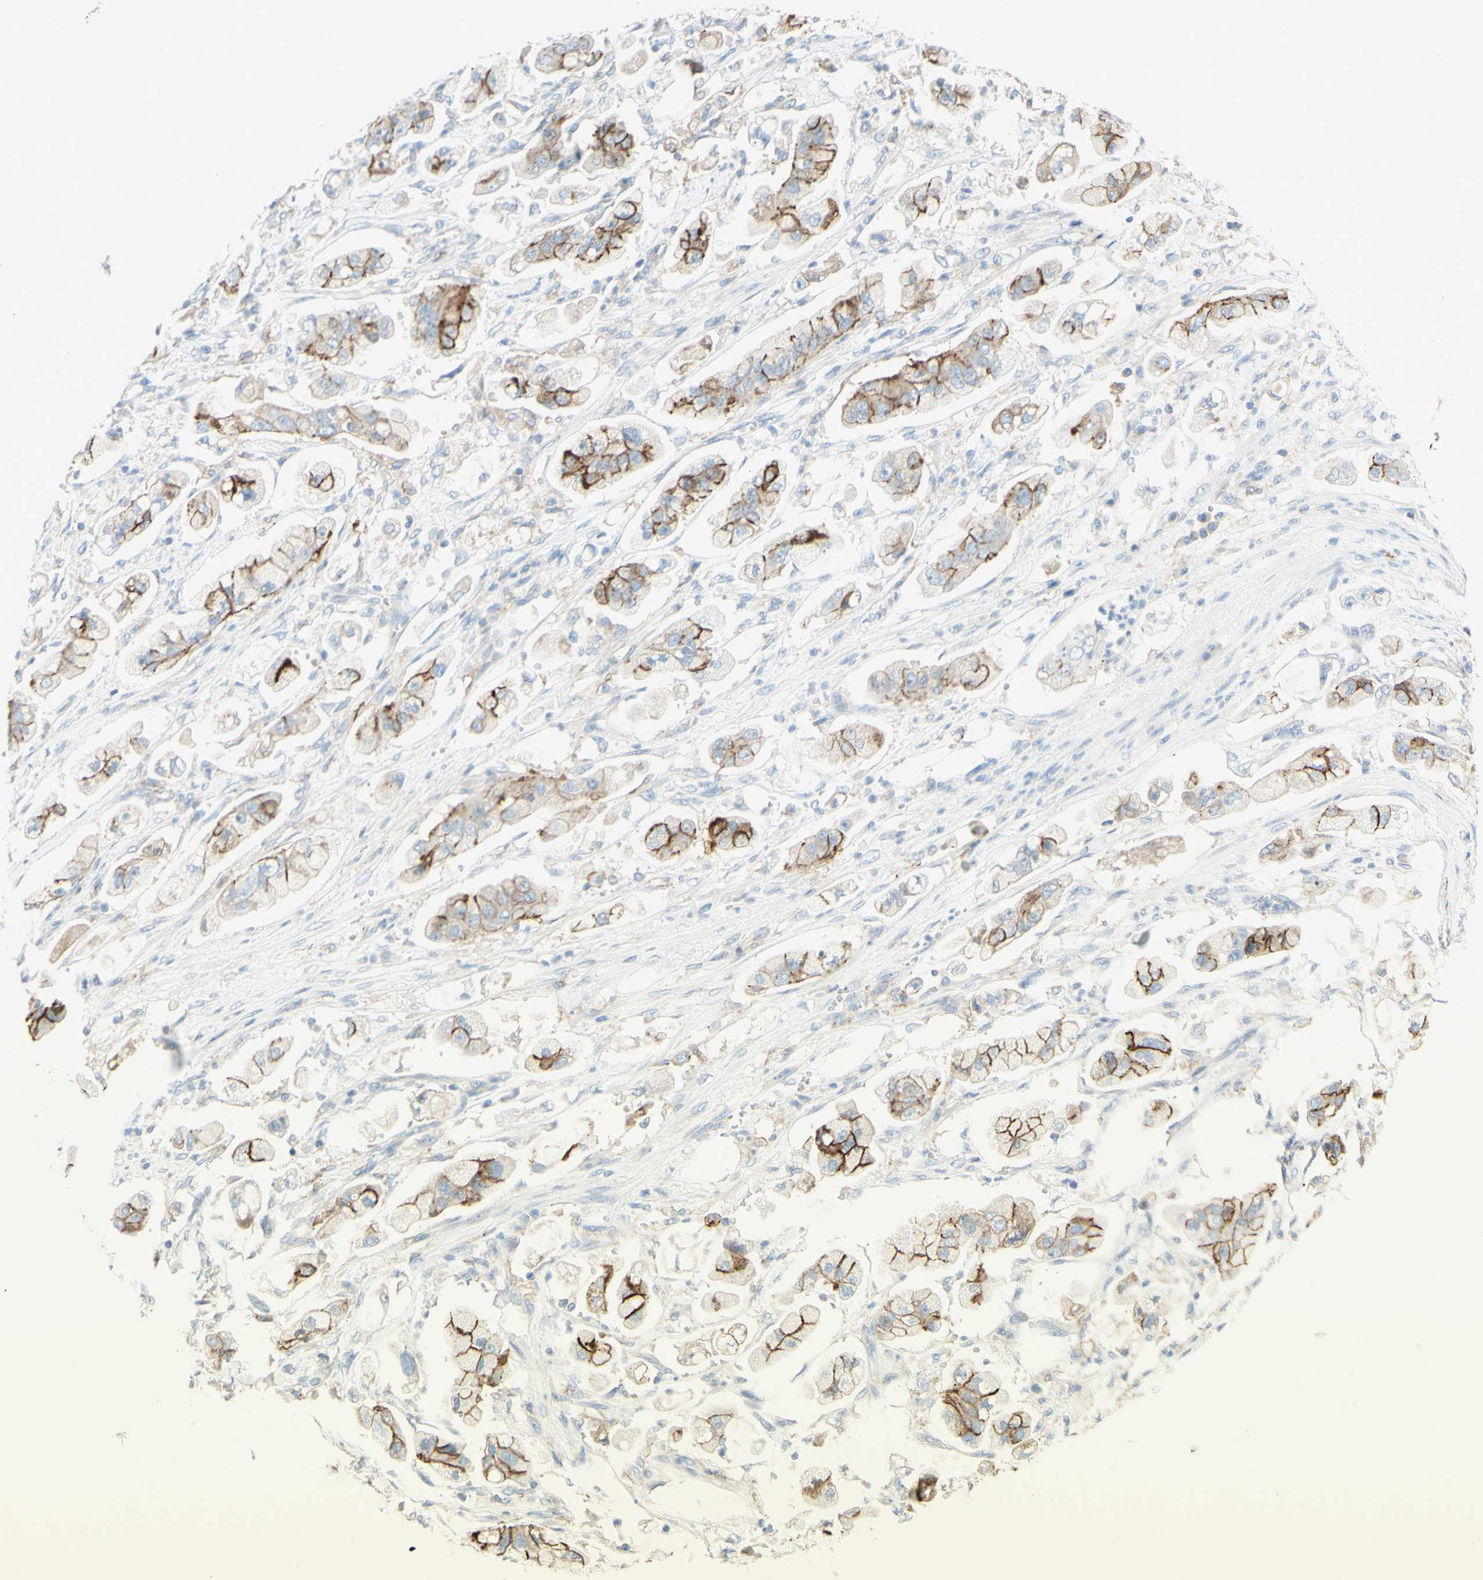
{"staining": {"intensity": "moderate", "quantity": "25%-75%", "location": "cytoplasmic/membranous"}, "tissue": "stomach cancer", "cell_type": "Tumor cells", "image_type": "cancer", "snomed": [{"axis": "morphology", "description": "Adenocarcinoma, NOS"}, {"axis": "topography", "description": "Stomach"}], "caption": "Protein staining shows moderate cytoplasmic/membranous staining in about 25%-75% of tumor cells in stomach cancer.", "gene": "ALCAM", "patient": {"sex": "male", "age": 62}}